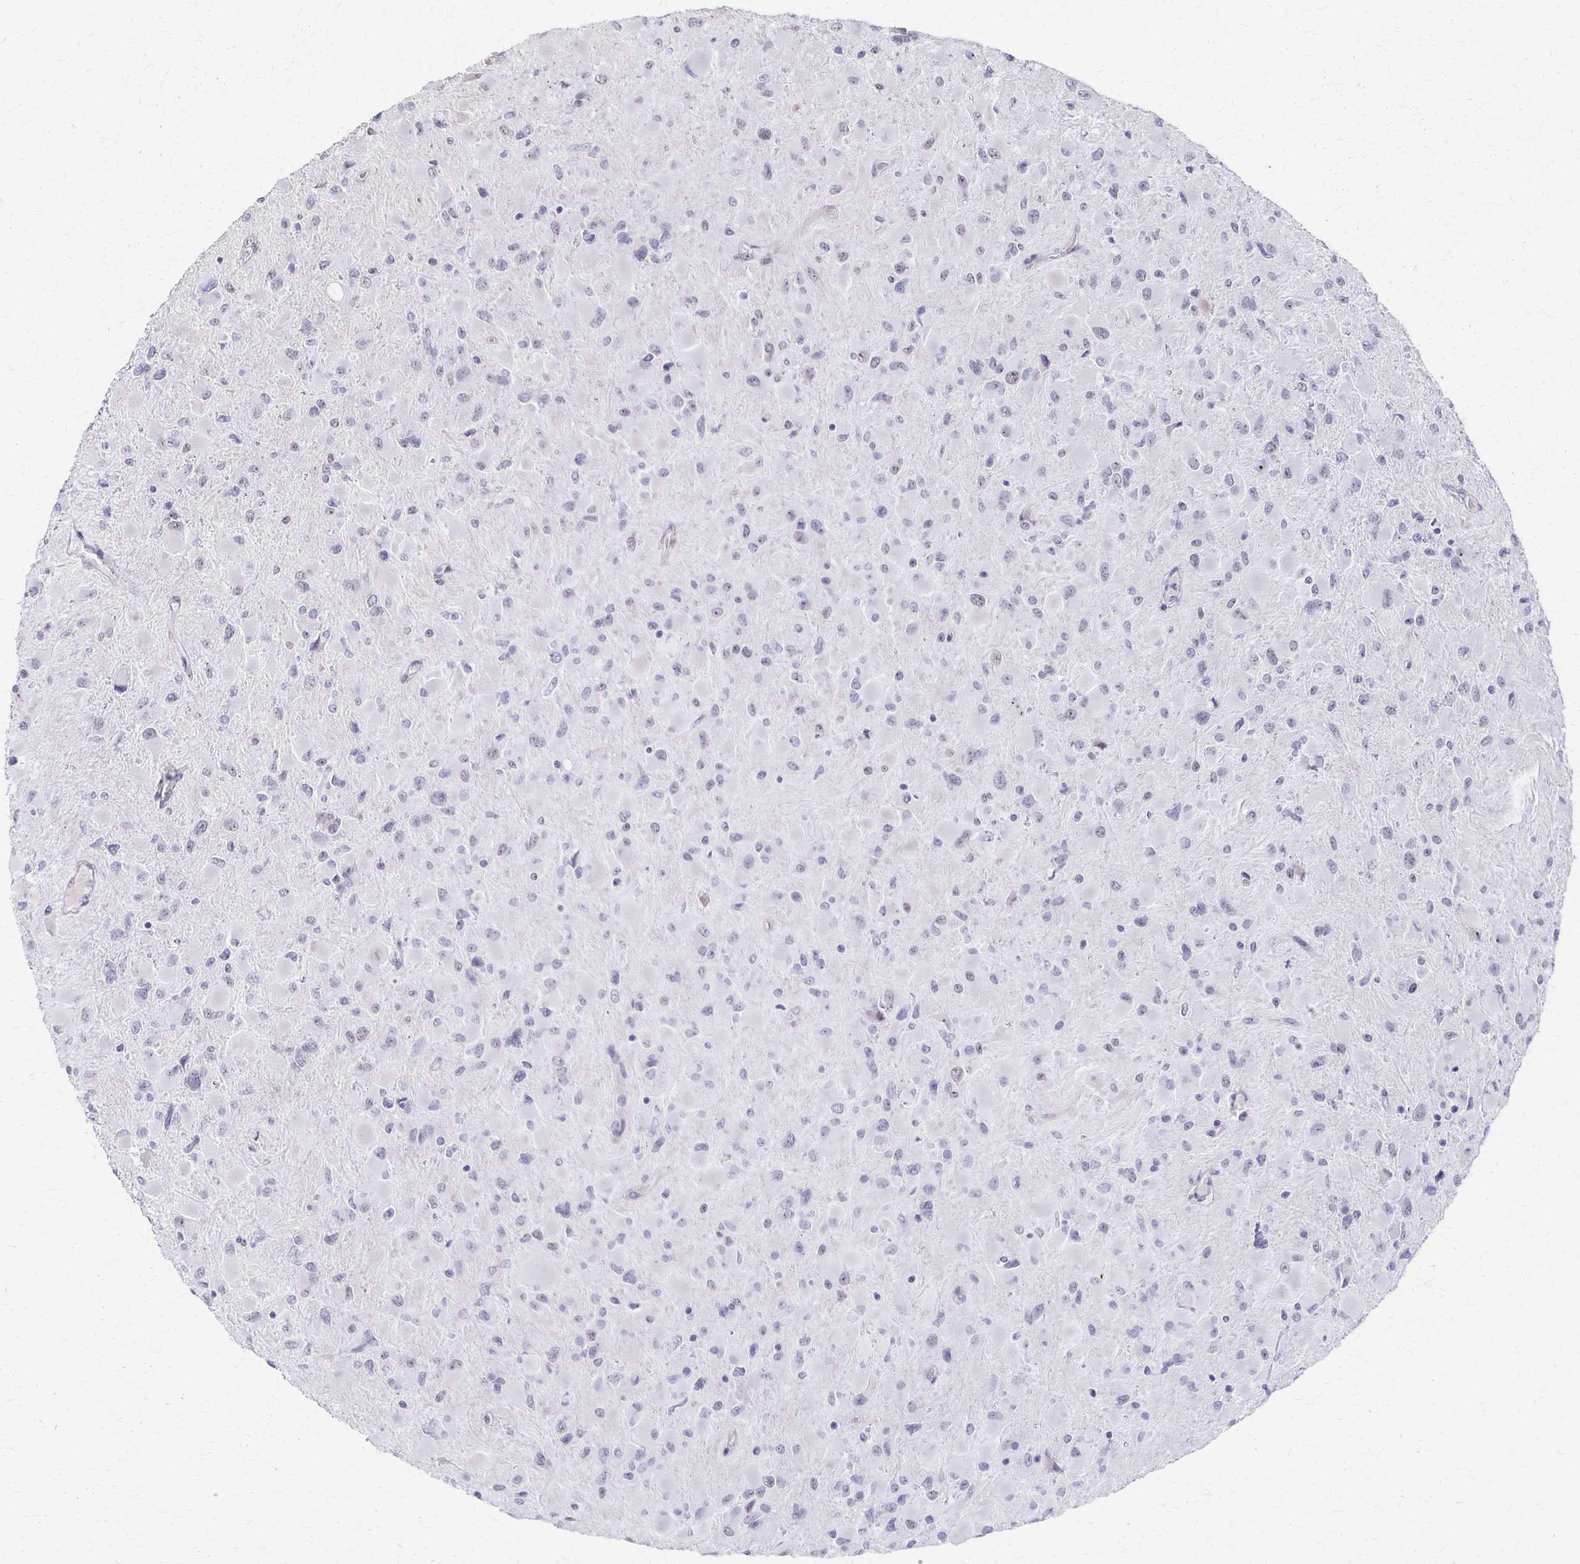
{"staining": {"intensity": "negative", "quantity": "none", "location": "none"}, "tissue": "glioma", "cell_type": "Tumor cells", "image_type": "cancer", "snomed": [{"axis": "morphology", "description": "Glioma, malignant, High grade"}, {"axis": "topography", "description": "Cerebral cortex"}], "caption": "Immunohistochemistry (IHC) image of glioma stained for a protein (brown), which exhibits no staining in tumor cells.", "gene": "PES1", "patient": {"sex": "female", "age": 36}}